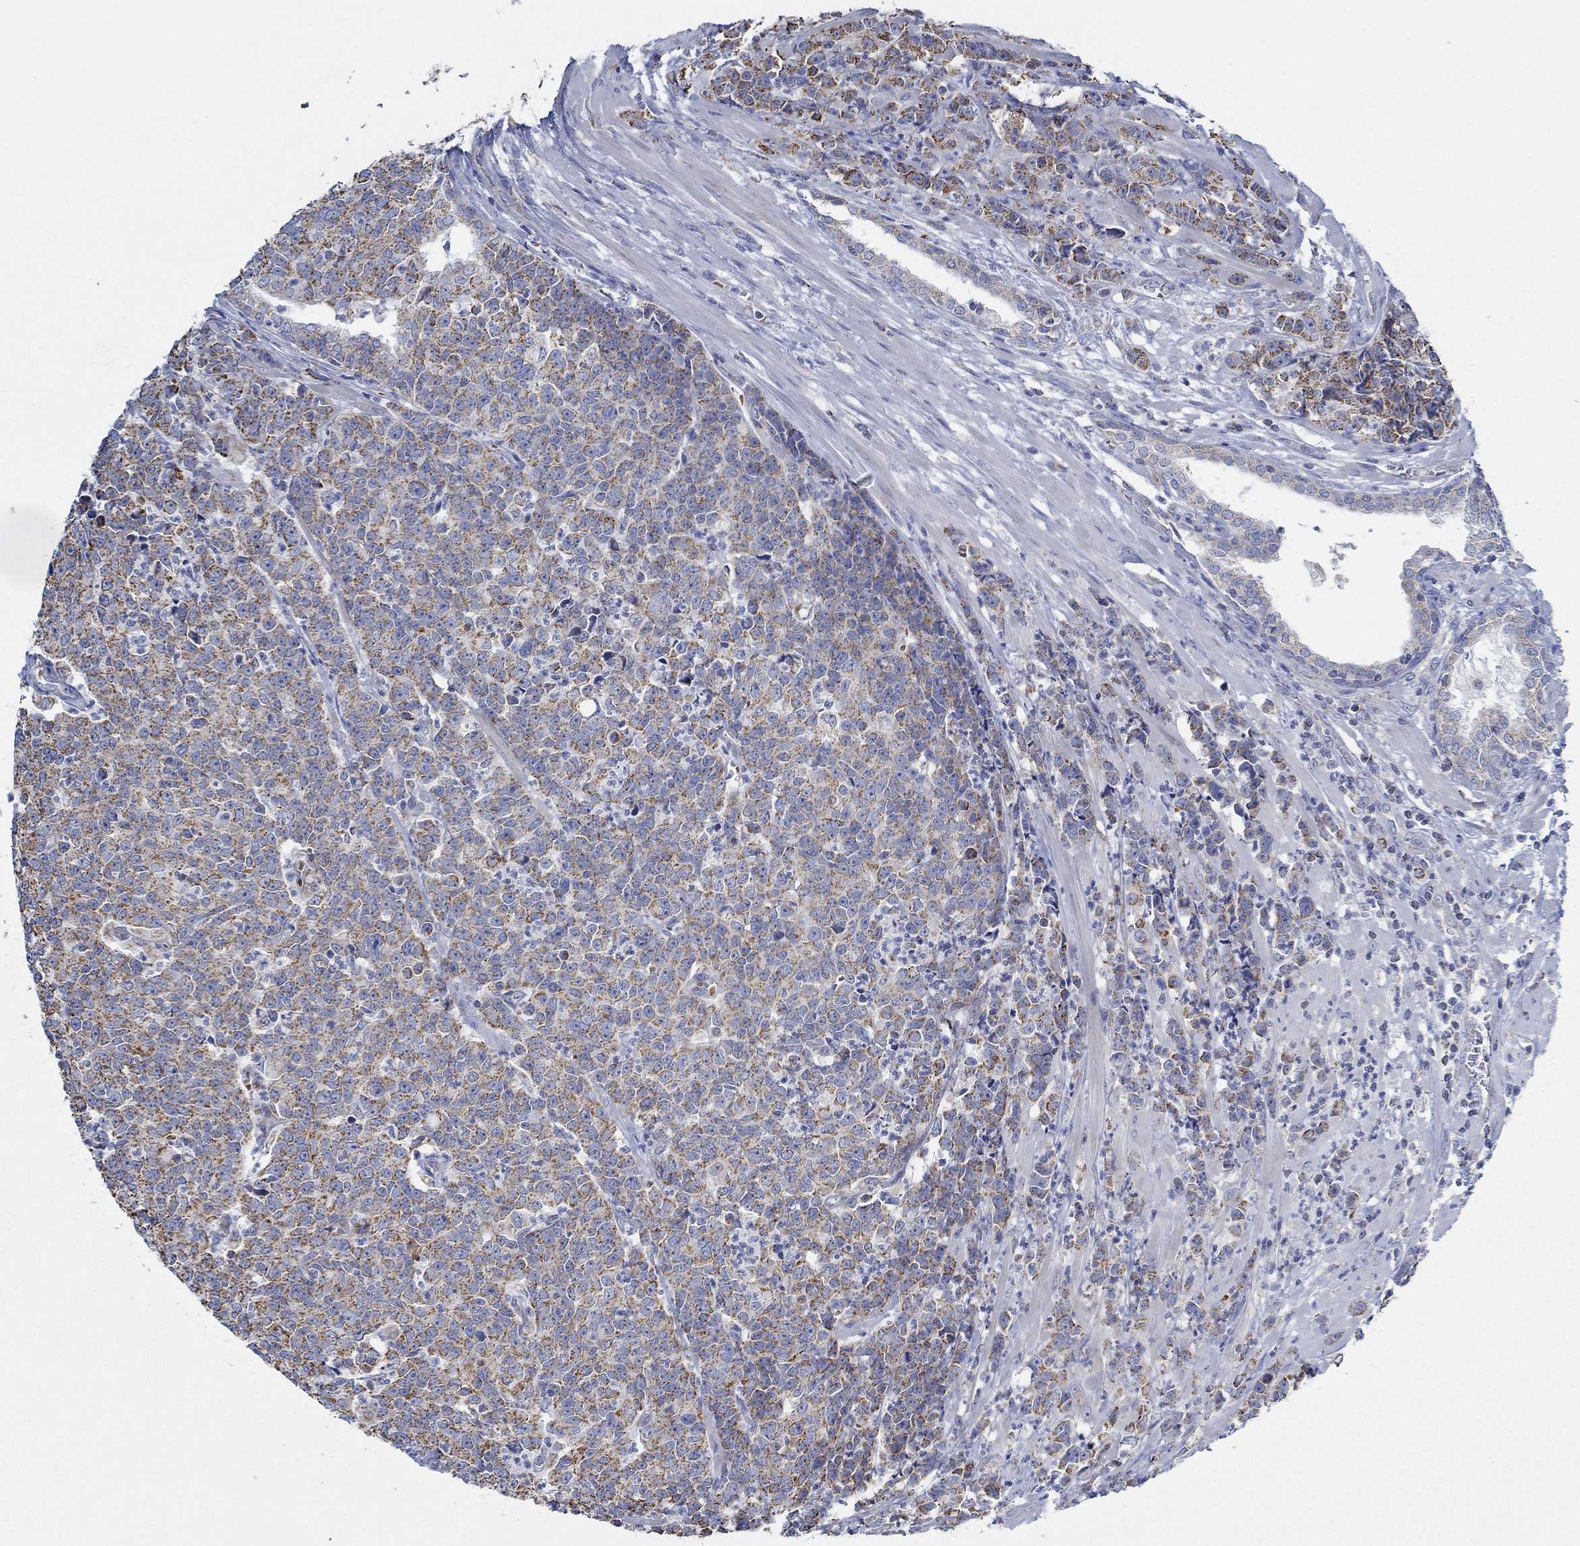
{"staining": {"intensity": "moderate", "quantity": ">75%", "location": "cytoplasmic/membranous"}, "tissue": "prostate cancer", "cell_type": "Tumor cells", "image_type": "cancer", "snomed": [{"axis": "morphology", "description": "Adenocarcinoma, NOS"}, {"axis": "topography", "description": "Prostate"}], "caption": "Immunohistochemical staining of human prostate adenocarcinoma reveals moderate cytoplasmic/membranous protein expression in about >75% of tumor cells.", "gene": "GLOD5", "patient": {"sex": "male", "age": 67}}